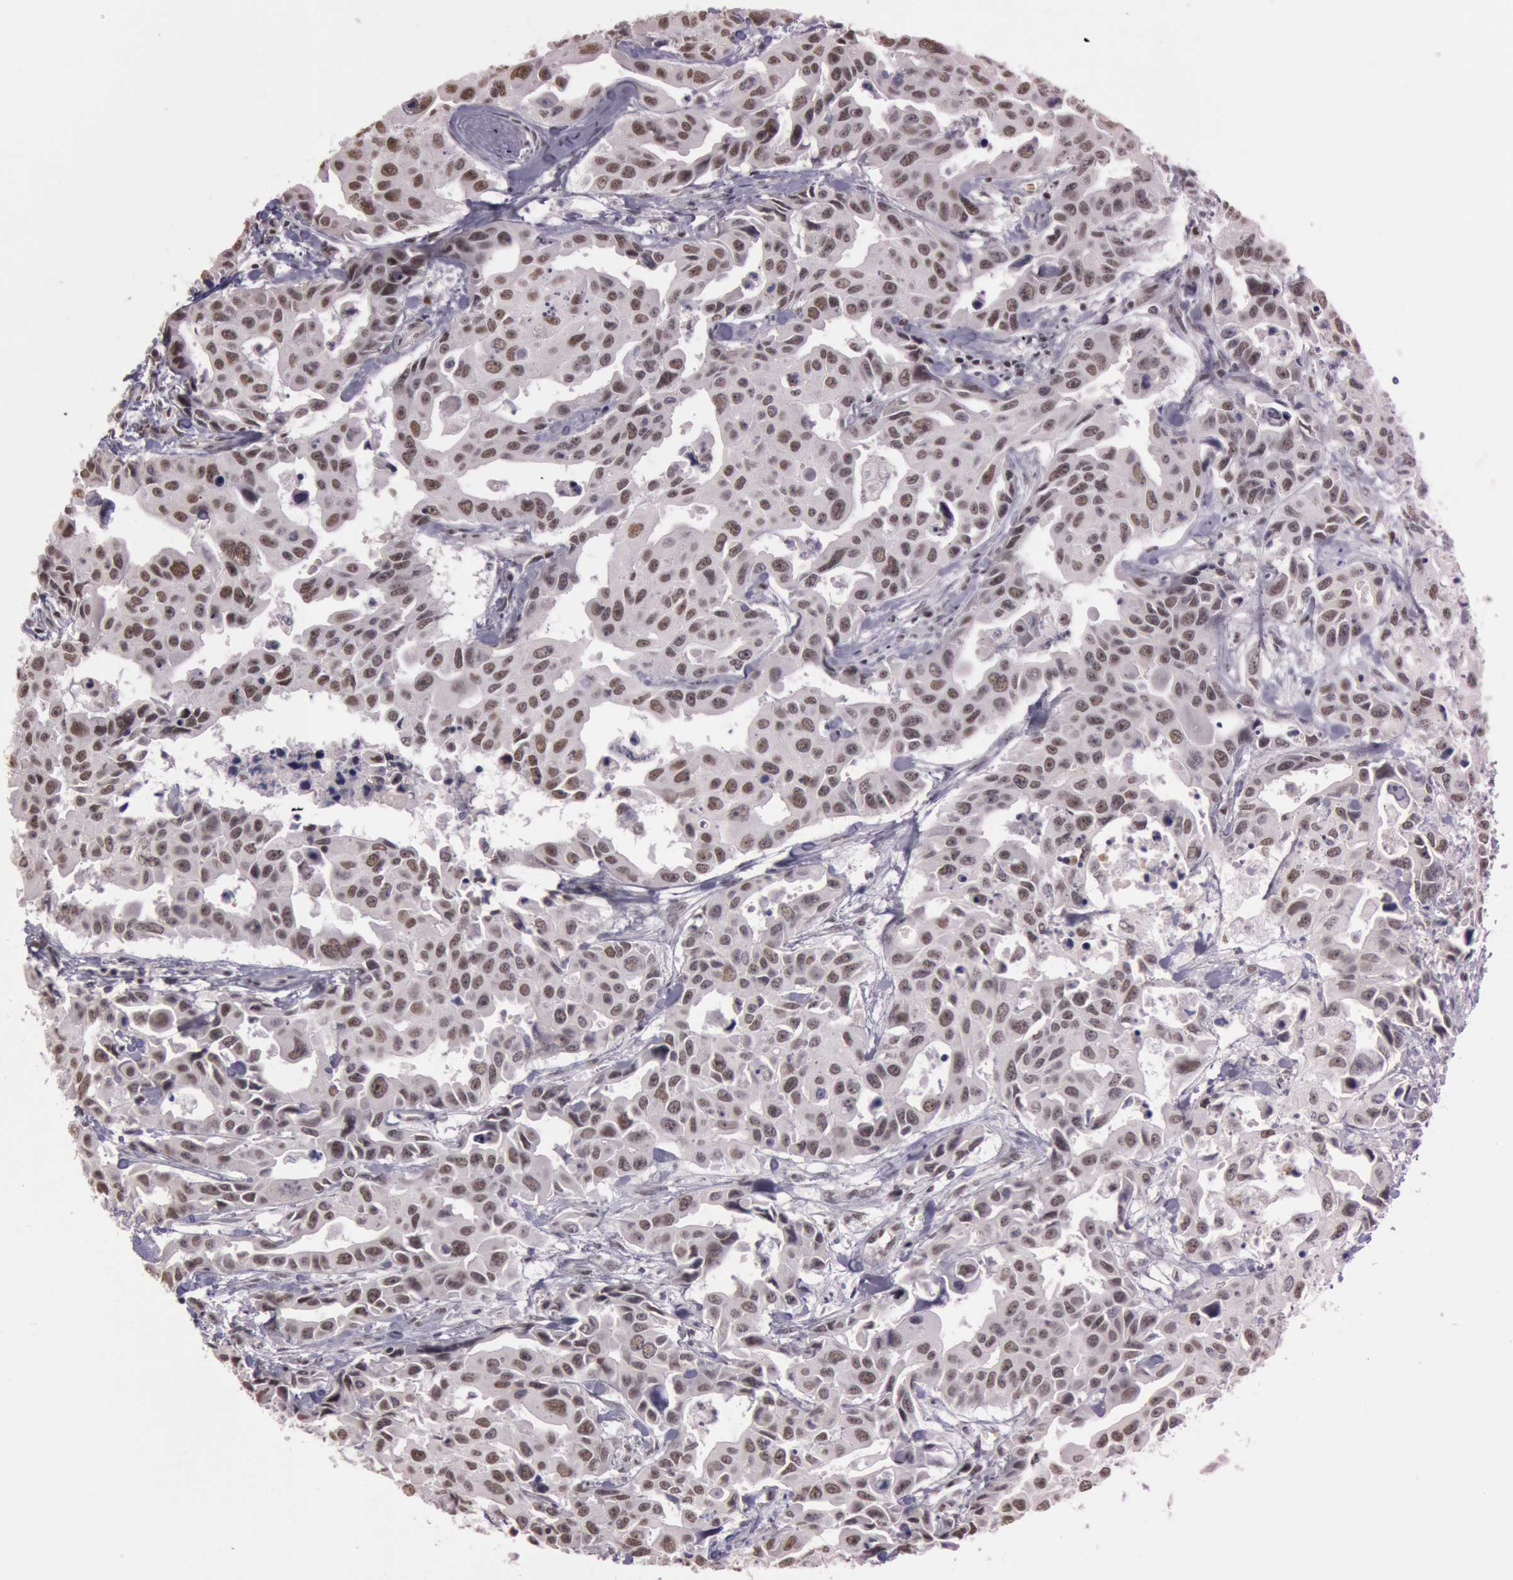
{"staining": {"intensity": "moderate", "quantity": "25%-75%", "location": "nuclear"}, "tissue": "lung cancer", "cell_type": "Tumor cells", "image_type": "cancer", "snomed": [{"axis": "morphology", "description": "Adenocarcinoma, NOS"}, {"axis": "topography", "description": "Lung"}], "caption": "Immunohistochemical staining of lung adenocarcinoma exhibits medium levels of moderate nuclear expression in about 25%-75% of tumor cells.", "gene": "TASL", "patient": {"sex": "male", "age": 64}}